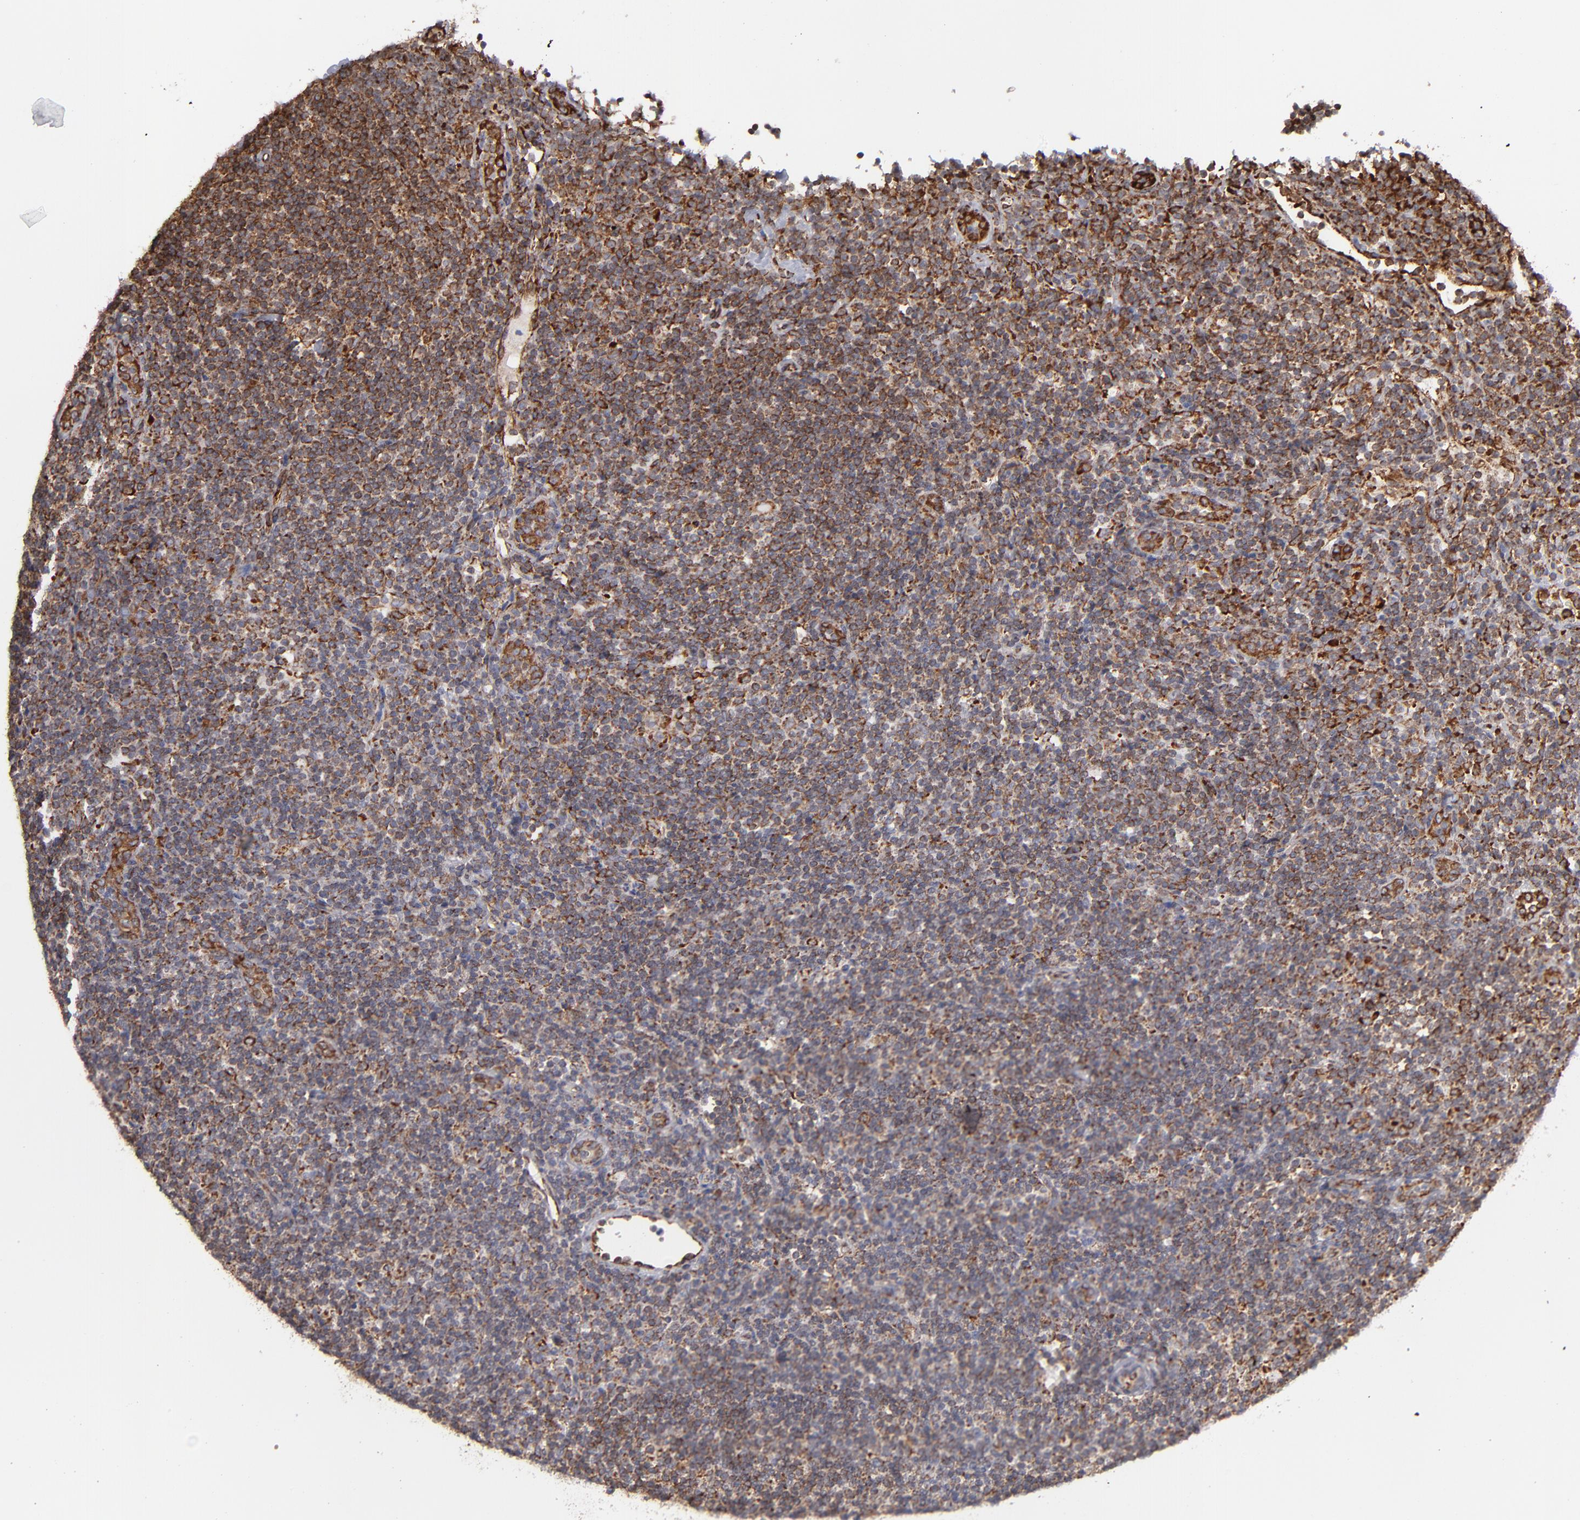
{"staining": {"intensity": "moderate", "quantity": ">75%", "location": "cytoplasmic/membranous"}, "tissue": "lymphoma", "cell_type": "Tumor cells", "image_type": "cancer", "snomed": [{"axis": "morphology", "description": "Malignant lymphoma, non-Hodgkin's type, Low grade"}, {"axis": "topography", "description": "Lymph node"}], "caption": "The immunohistochemical stain labels moderate cytoplasmic/membranous positivity in tumor cells of lymphoma tissue.", "gene": "KTN1", "patient": {"sex": "female", "age": 76}}